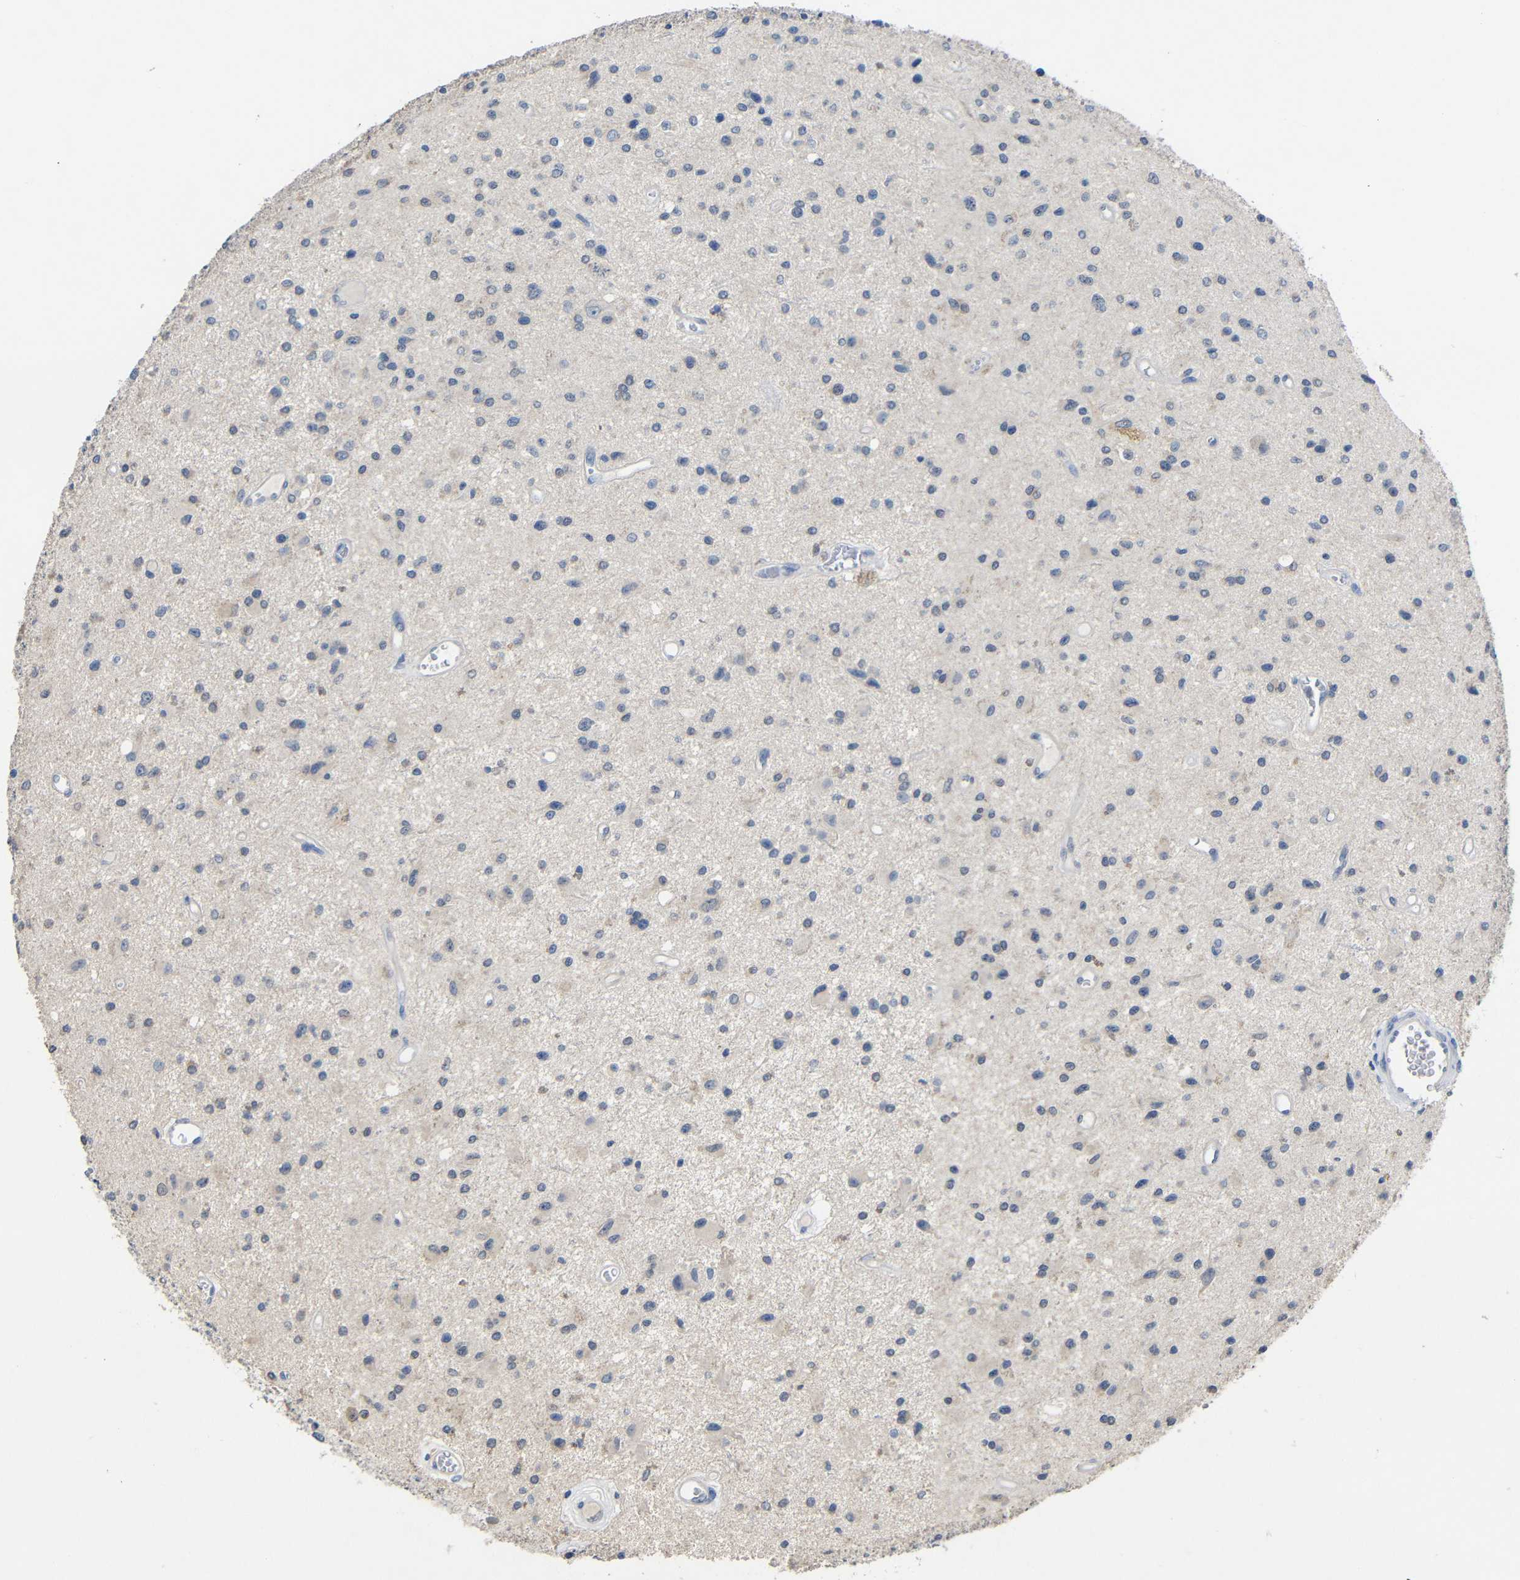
{"staining": {"intensity": "negative", "quantity": "none", "location": "none"}, "tissue": "glioma", "cell_type": "Tumor cells", "image_type": "cancer", "snomed": [{"axis": "morphology", "description": "Glioma, malignant, Low grade"}, {"axis": "topography", "description": "Brain"}], "caption": "Glioma stained for a protein using immunohistochemistry demonstrates no expression tumor cells.", "gene": "HNF1A", "patient": {"sex": "male", "age": 58}}